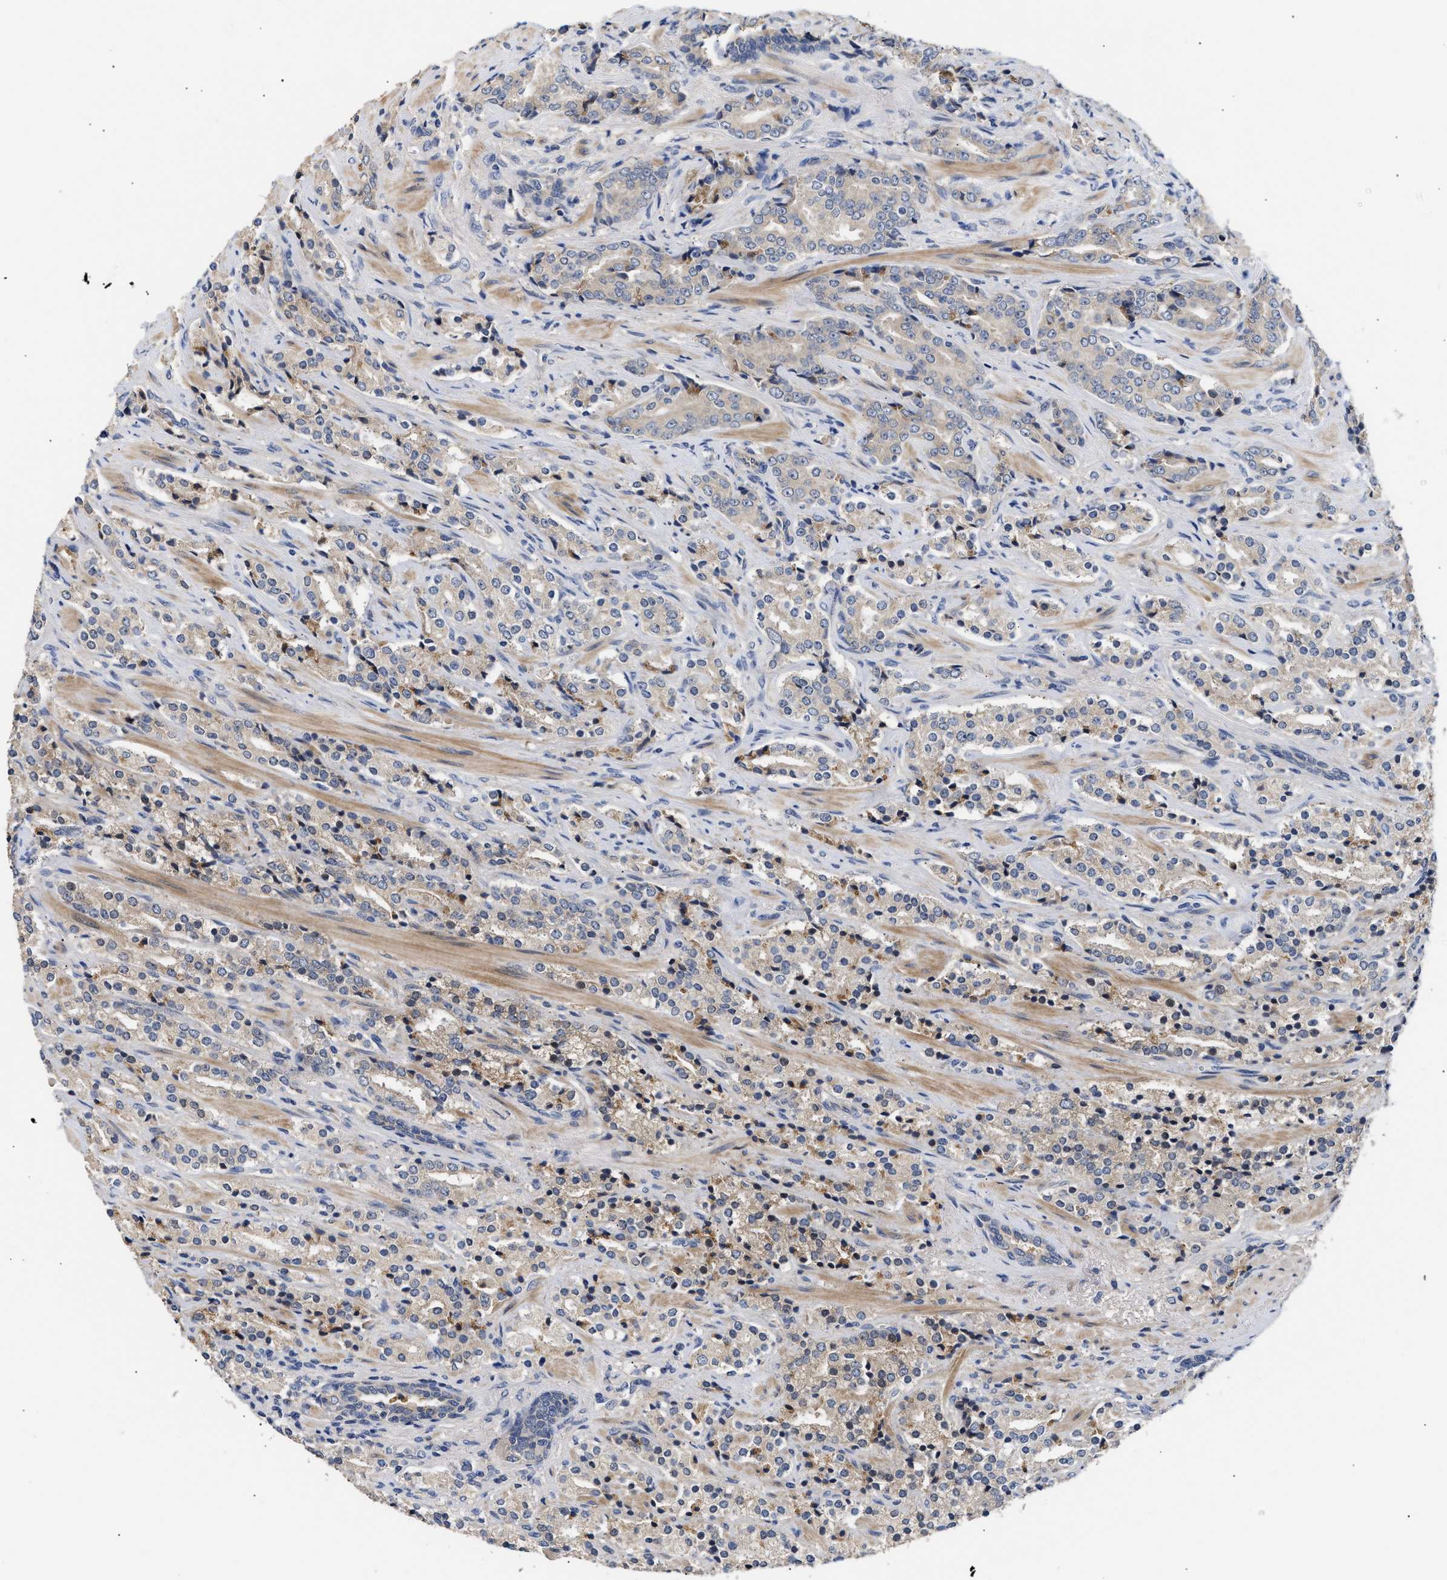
{"staining": {"intensity": "weak", "quantity": "<25%", "location": "cytoplasmic/membranous"}, "tissue": "prostate cancer", "cell_type": "Tumor cells", "image_type": "cancer", "snomed": [{"axis": "morphology", "description": "Adenocarcinoma, High grade"}, {"axis": "topography", "description": "Prostate"}], "caption": "High power microscopy image of an immunohistochemistry image of prostate cancer (adenocarcinoma (high-grade)), revealing no significant expression in tumor cells.", "gene": "KASH5", "patient": {"sex": "male", "age": 71}}